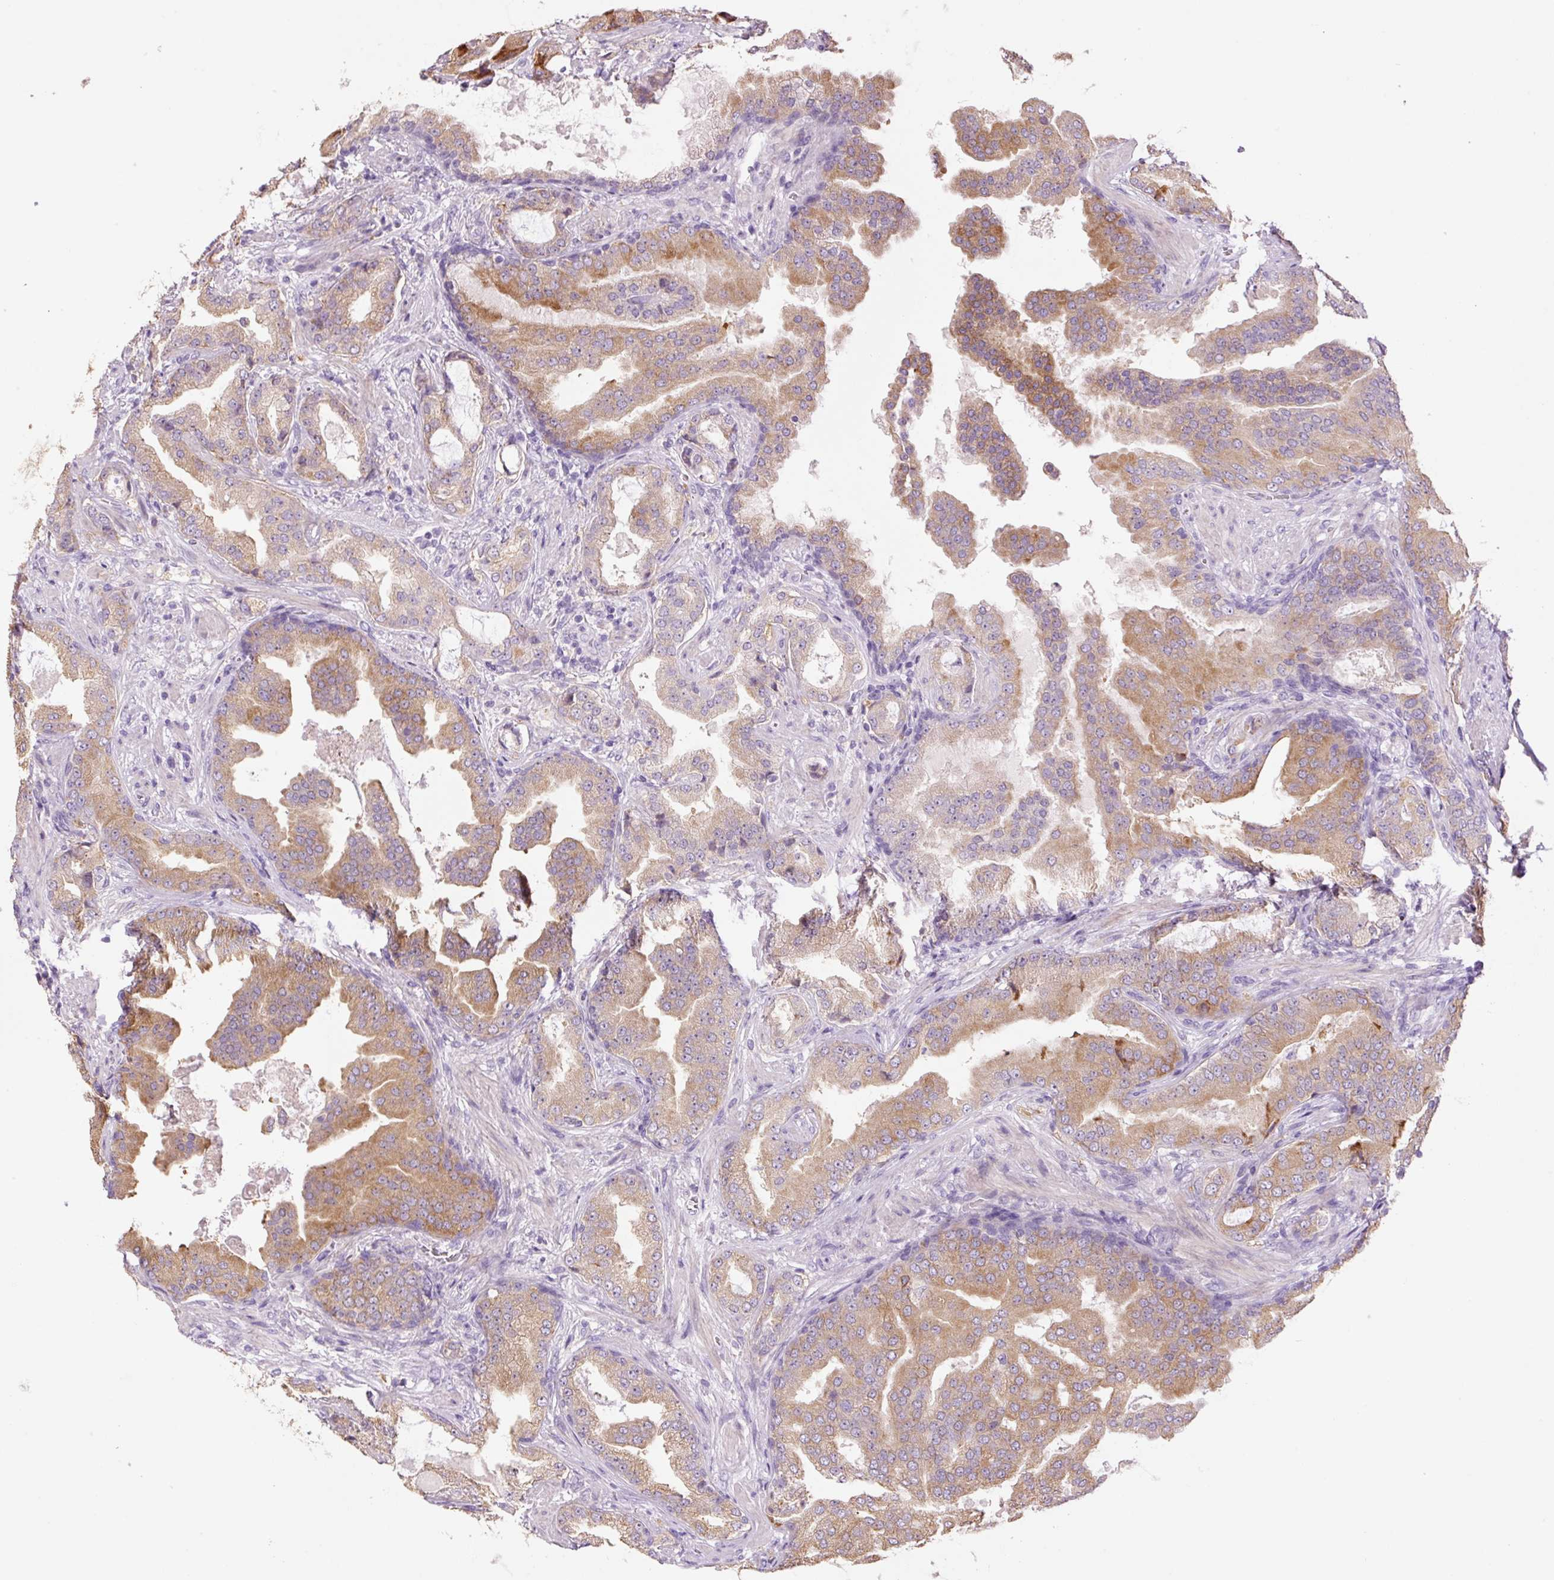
{"staining": {"intensity": "moderate", "quantity": "25%-75%", "location": "cytoplasmic/membranous"}, "tissue": "prostate cancer", "cell_type": "Tumor cells", "image_type": "cancer", "snomed": [{"axis": "morphology", "description": "Adenocarcinoma, High grade"}, {"axis": "topography", "description": "Prostate"}], "caption": "Brown immunohistochemical staining in human prostate cancer (high-grade adenocarcinoma) shows moderate cytoplasmic/membranous staining in approximately 25%-75% of tumor cells.", "gene": "HAX1", "patient": {"sex": "male", "age": 68}}